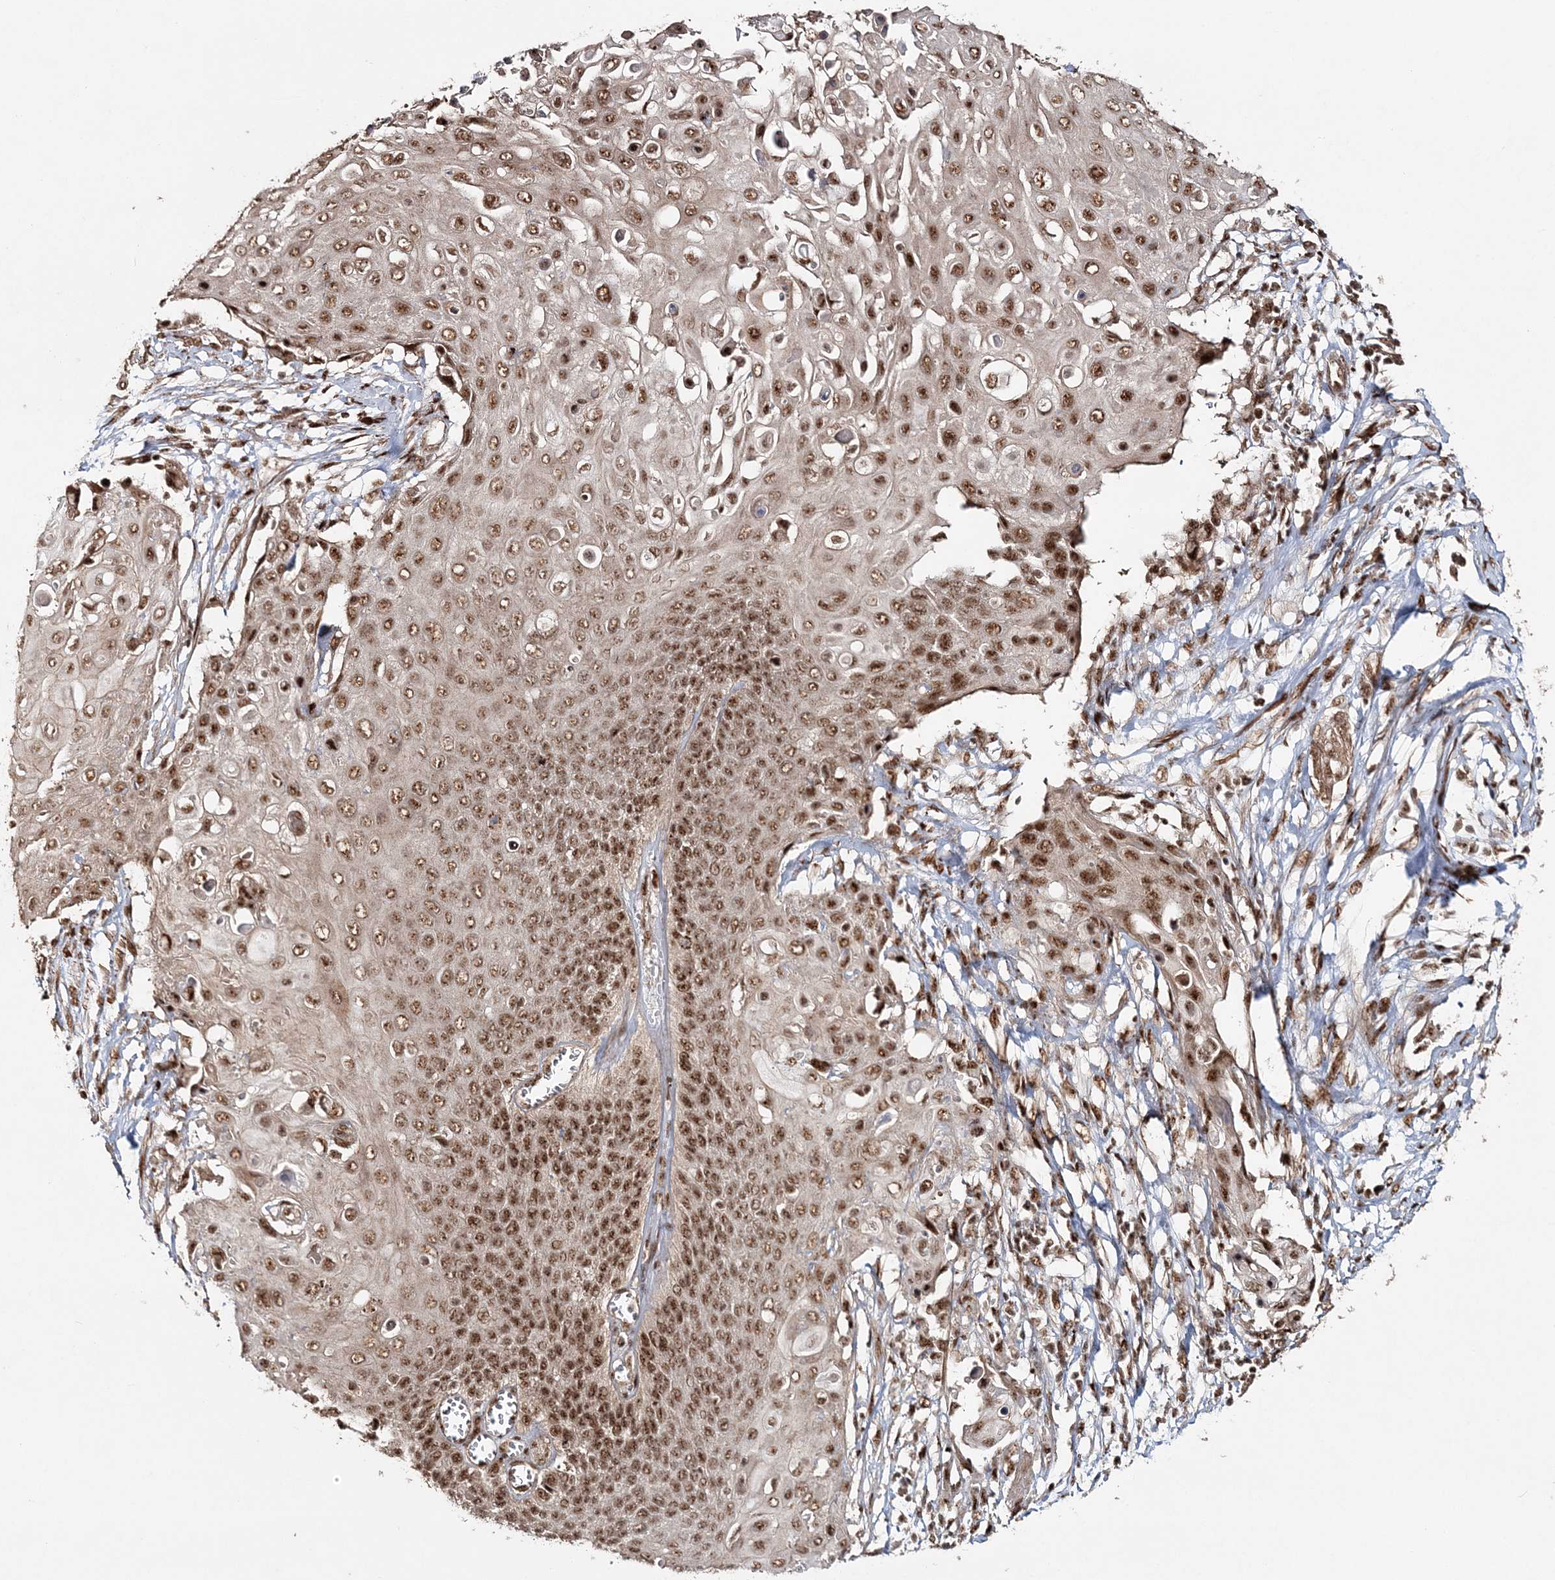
{"staining": {"intensity": "moderate", "quantity": ">75%", "location": "nuclear"}, "tissue": "cervical cancer", "cell_type": "Tumor cells", "image_type": "cancer", "snomed": [{"axis": "morphology", "description": "Squamous cell carcinoma, NOS"}, {"axis": "topography", "description": "Cervix"}], "caption": "An image of human cervical squamous cell carcinoma stained for a protein reveals moderate nuclear brown staining in tumor cells.", "gene": "EXOSC8", "patient": {"sex": "female", "age": 39}}